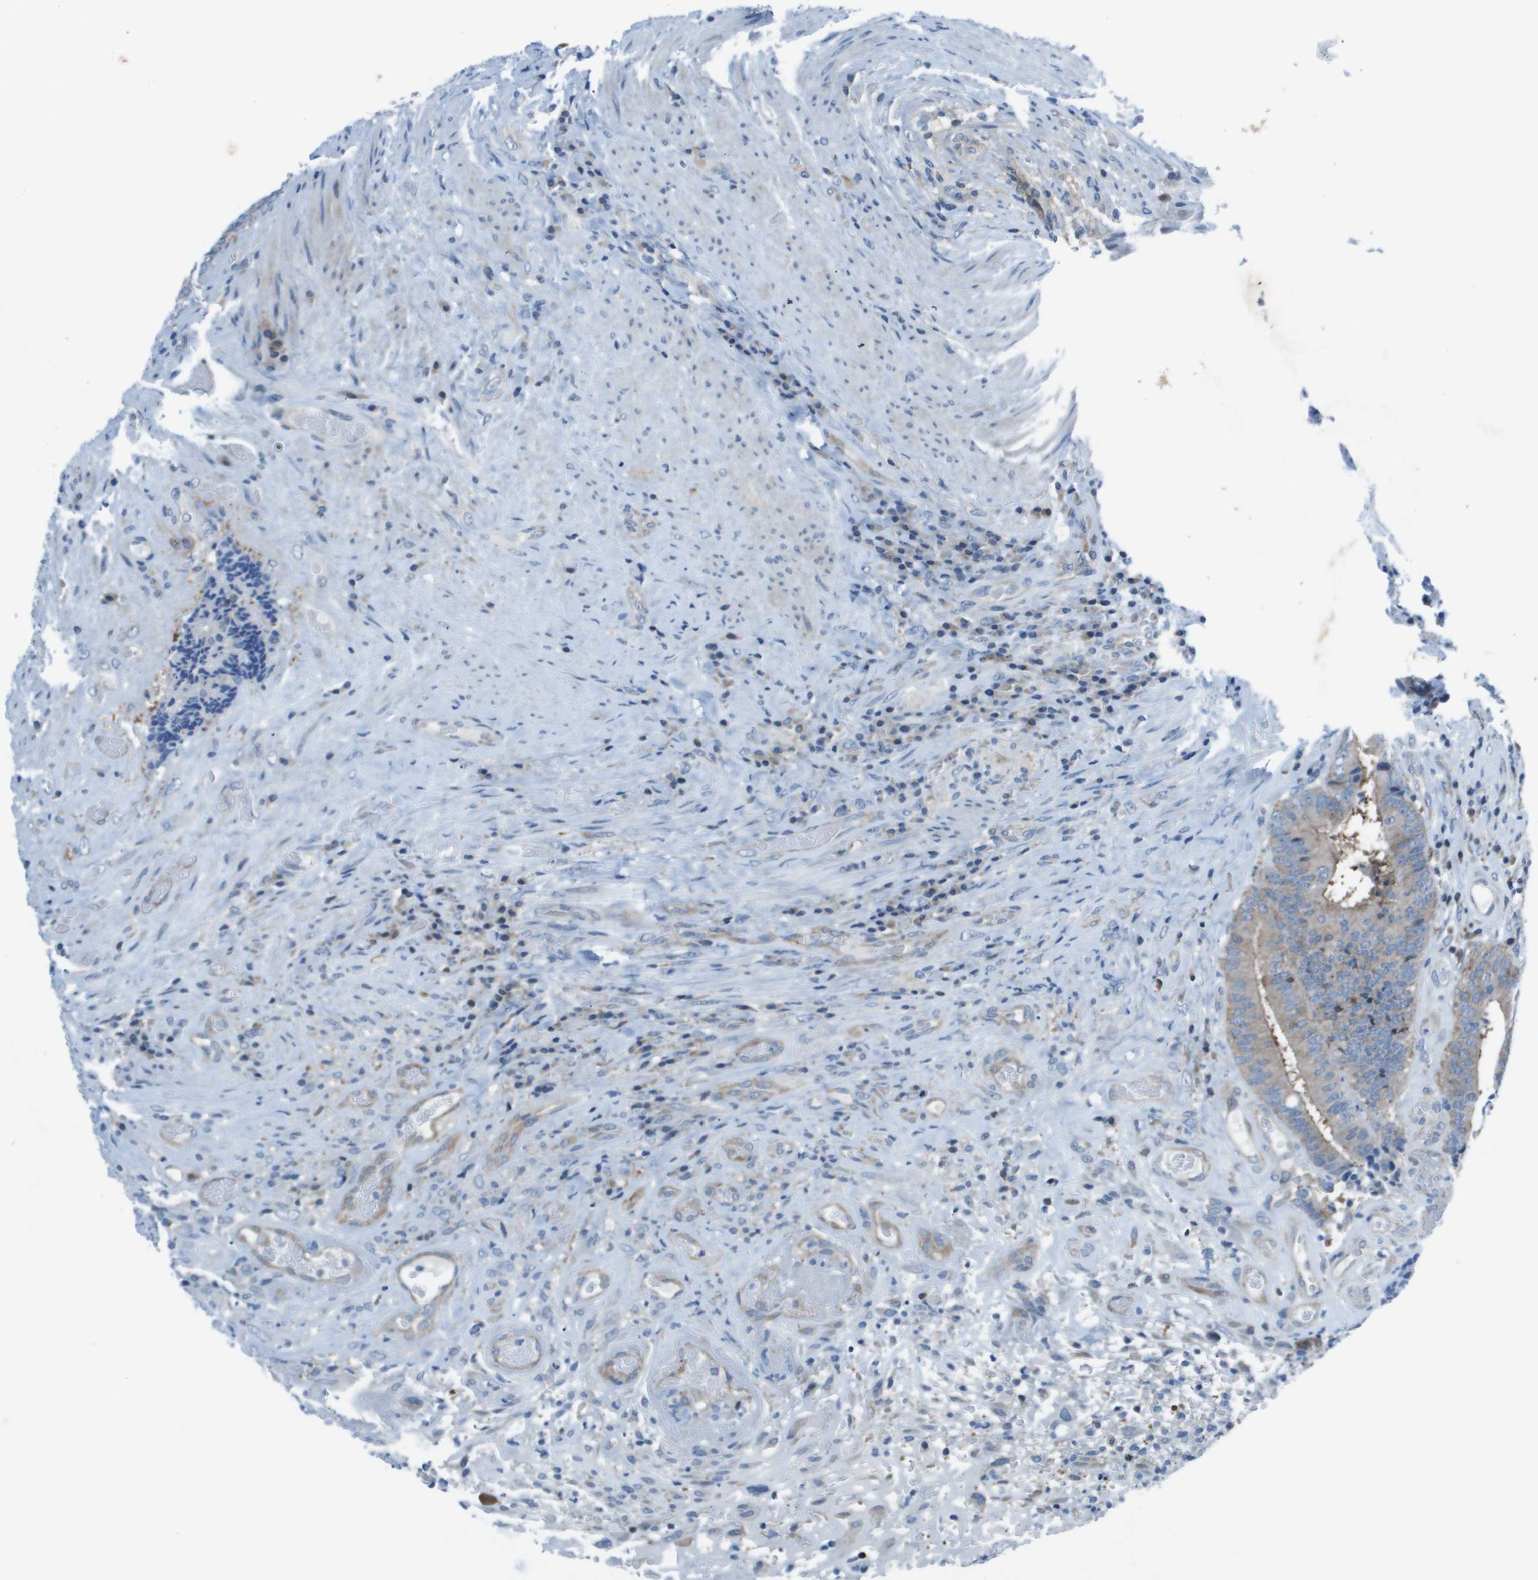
{"staining": {"intensity": "weak", "quantity": "<25%", "location": "cytoplasmic/membranous"}, "tissue": "colorectal cancer", "cell_type": "Tumor cells", "image_type": "cancer", "snomed": [{"axis": "morphology", "description": "Adenocarcinoma, NOS"}, {"axis": "topography", "description": "Rectum"}], "caption": "High magnification brightfield microscopy of colorectal adenocarcinoma stained with DAB (brown) and counterstained with hematoxylin (blue): tumor cells show no significant expression.", "gene": "STIP1", "patient": {"sex": "male", "age": 72}}